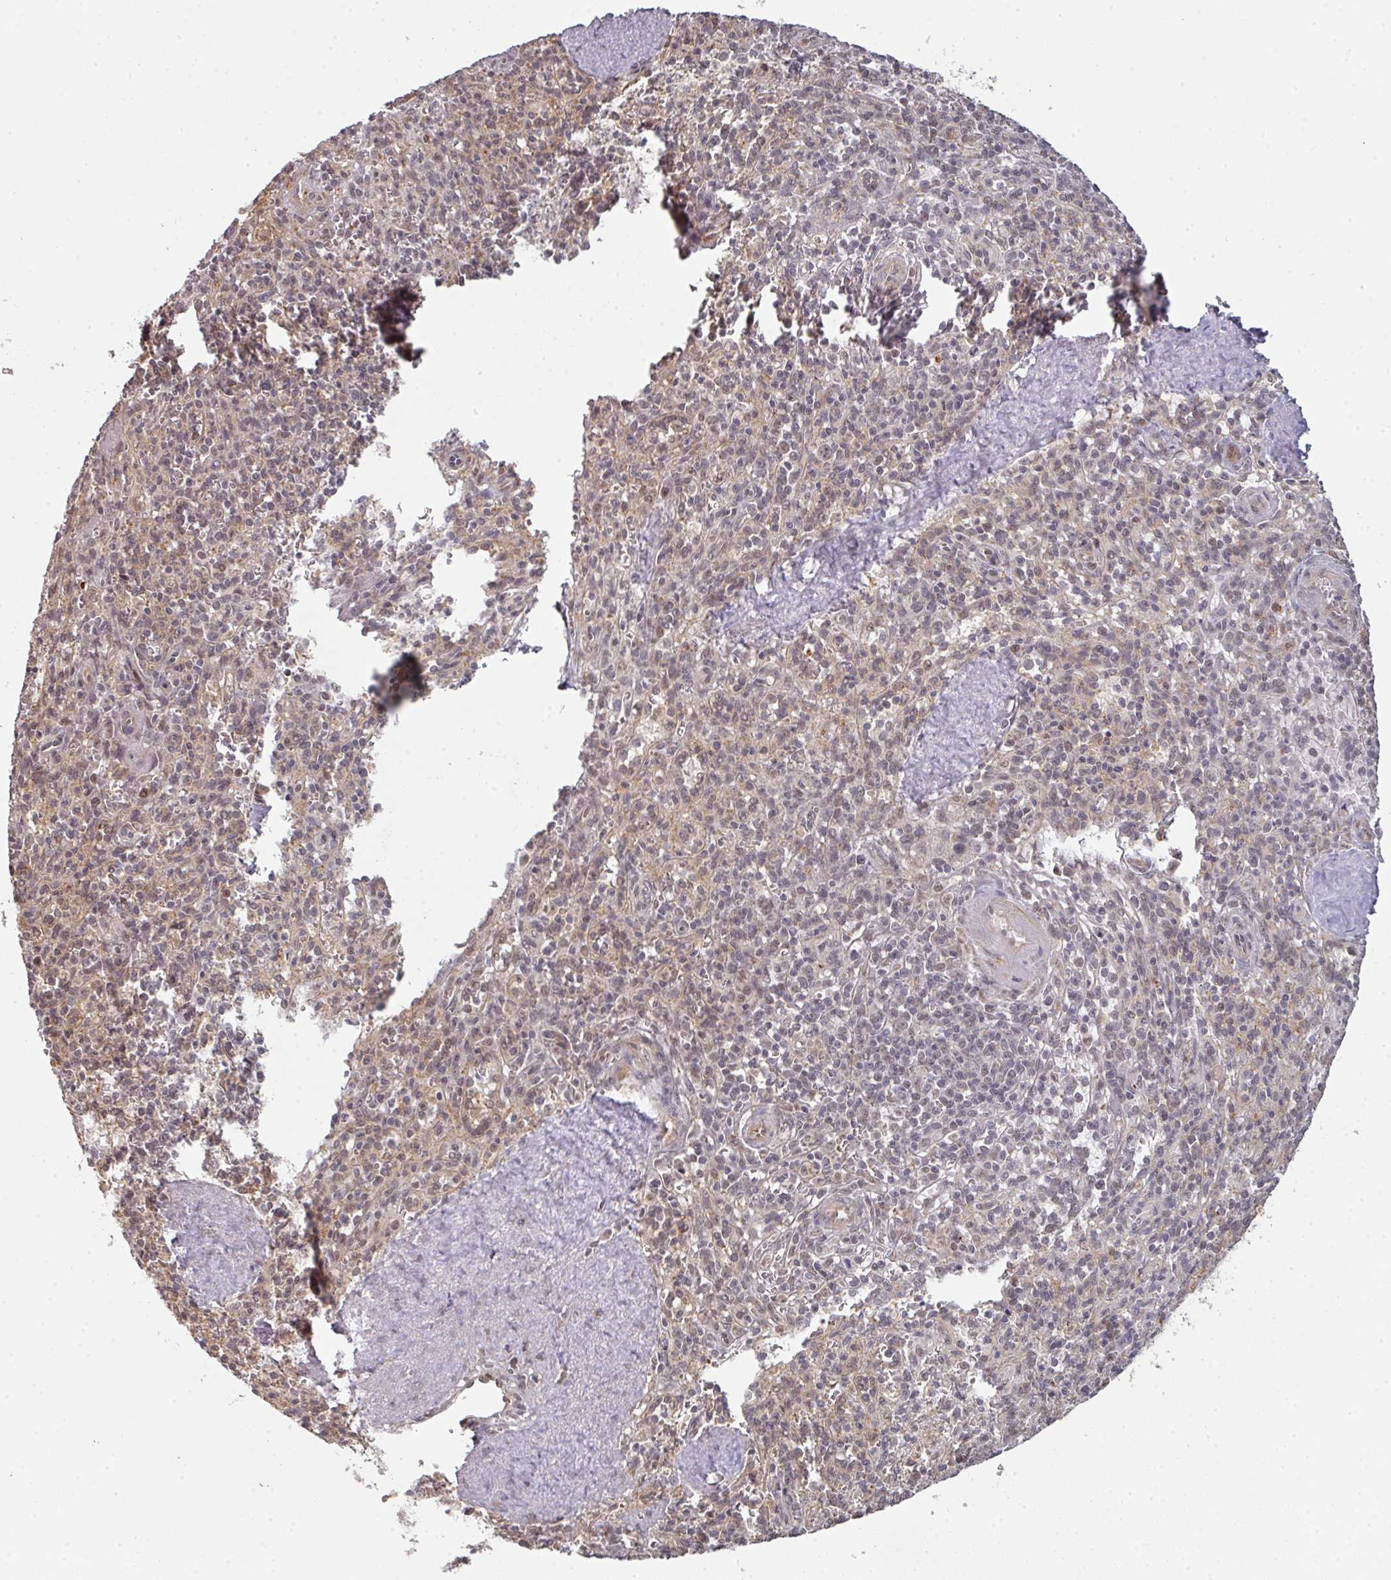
{"staining": {"intensity": "weak", "quantity": "<25%", "location": "nuclear"}, "tissue": "spleen", "cell_type": "Cells in red pulp", "image_type": "normal", "snomed": [{"axis": "morphology", "description": "Normal tissue, NOS"}, {"axis": "topography", "description": "Spleen"}], "caption": "Immunohistochemistry of normal human spleen exhibits no staining in cells in red pulp. The staining is performed using DAB (3,3'-diaminobenzidine) brown chromogen with nuclei counter-stained in using hematoxylin.", "gene": "GTF2H3", "patient": {"sex": "female", "age": 70}}